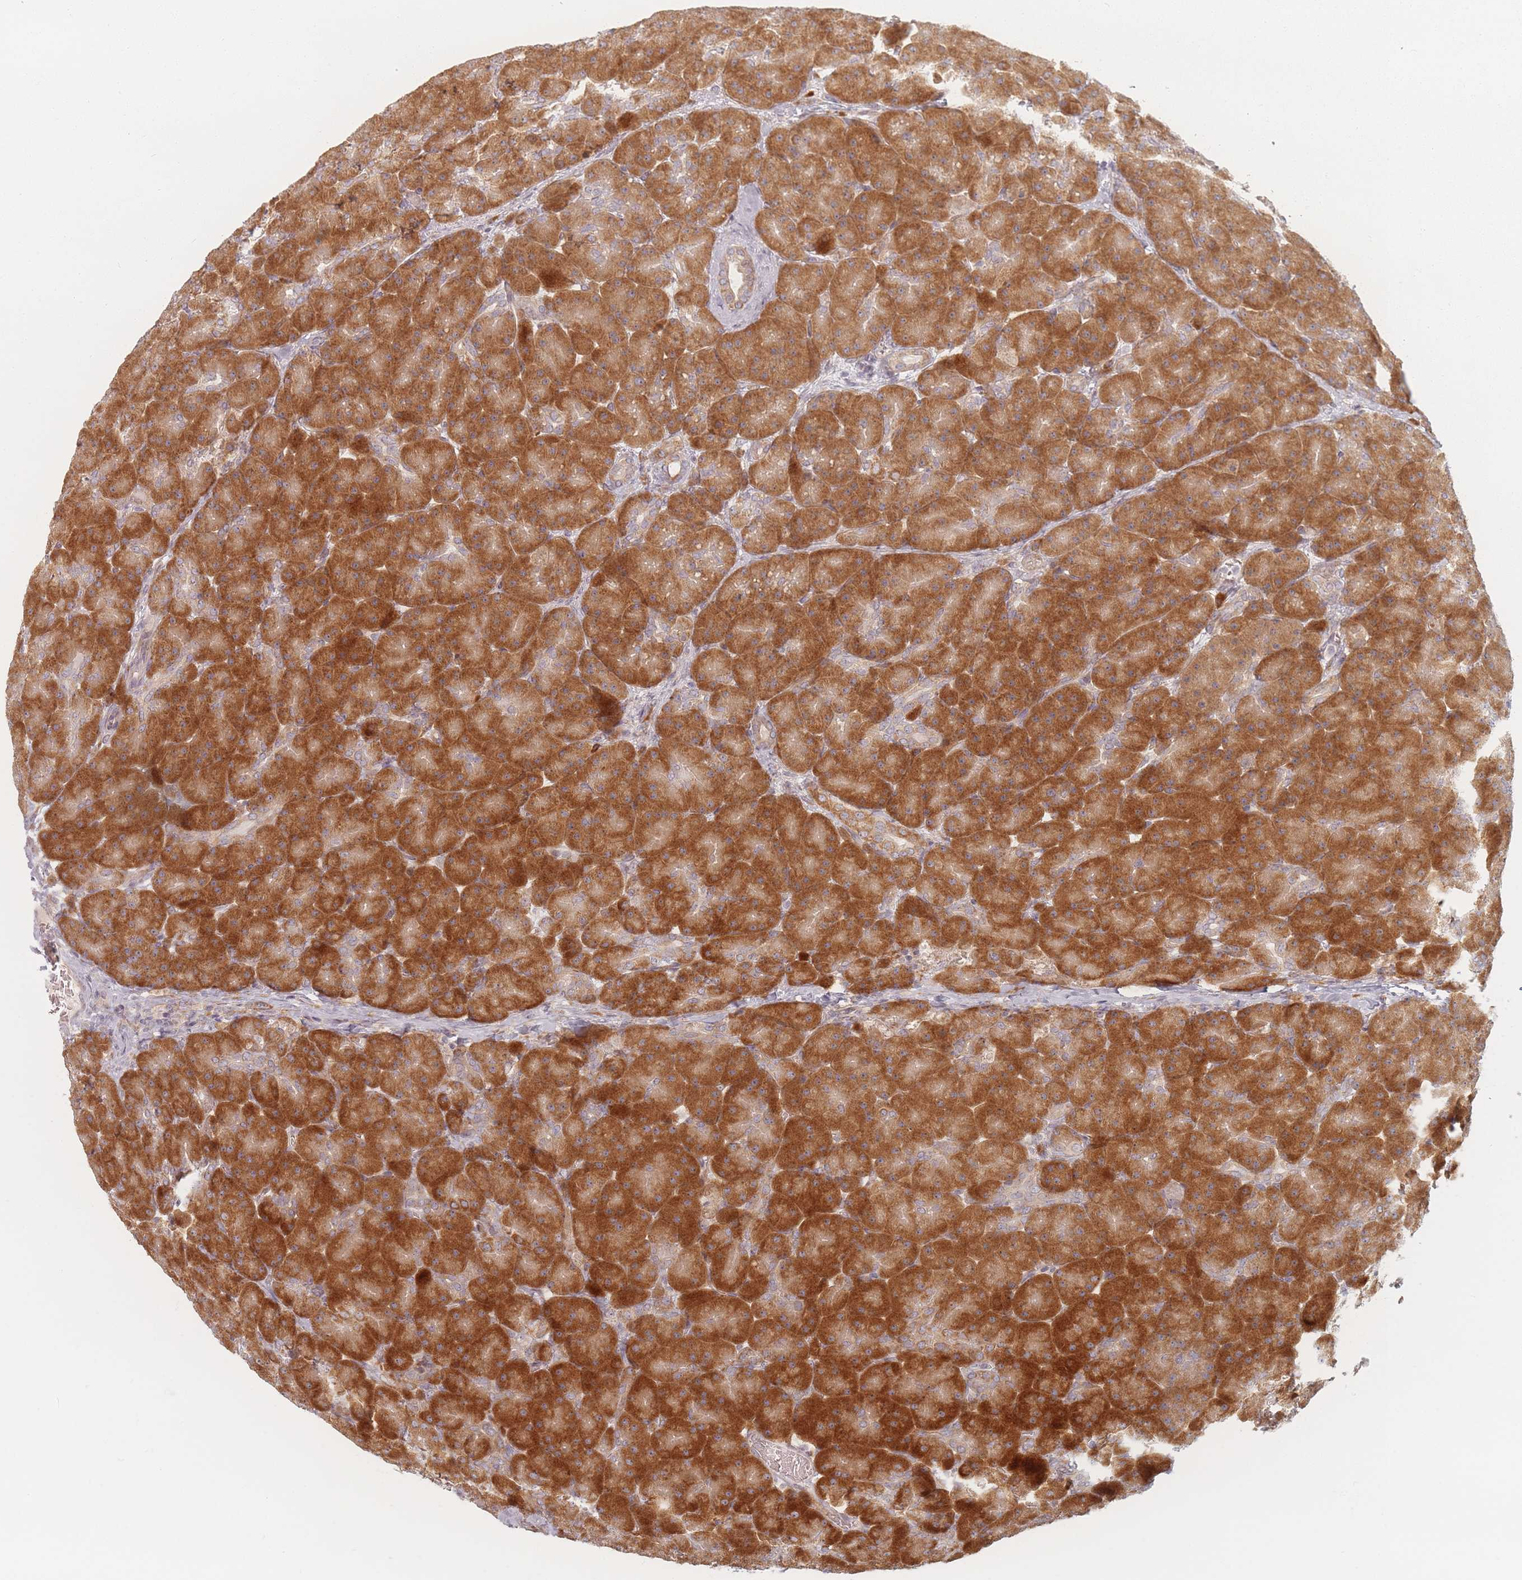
{"staining": {"intensity": "strong", "quantity": ">75%", "location": "cytoplasmic/membranous"}, "tissue": "pancreas", "cell_type": "Exocrine glandular cells", "image_type": "normal", "snomed": [{"axis": "morphology", "description": "Normal tissue, NOS"}, {"axis": "topography", "description": "Pancreas"}], "caption": "Strong cytoplasmic/membranous protein staining is identified in about >75% of exocrine glandular cells in pancreas. (Stains: DAB (3,3'-diaminobenzidine) in brown, nuclei in blue, Microscopy: brightfield microscopy at high magnification).", "gene": "ZKSCAN7", "patient": {"sex": "male", "age": 66}}